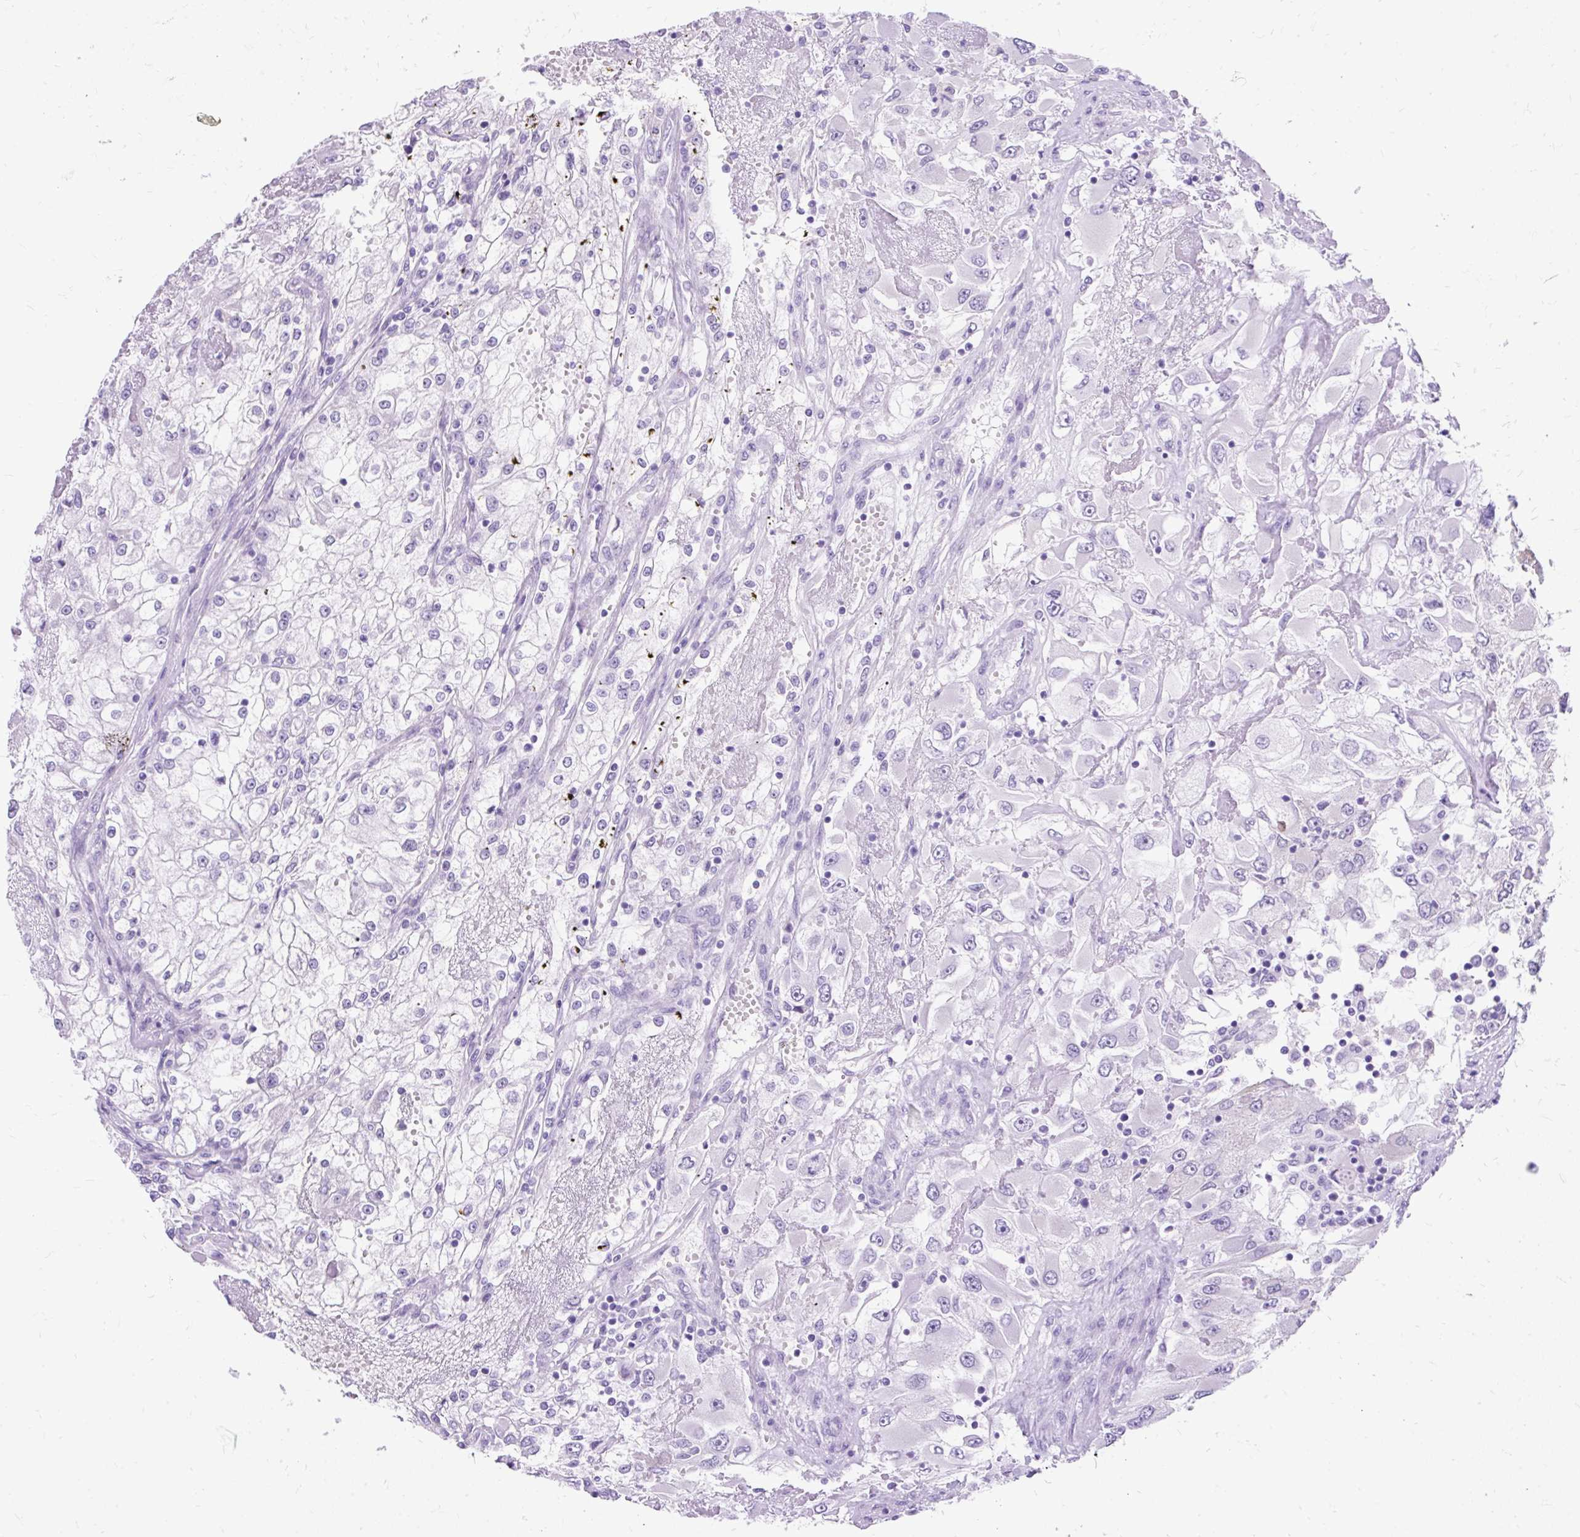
{"staining": {"intensity": "negative", "quantity": "none", "location": "none"}, "tissue": "renal cancer", "cell_type": "Tumor cells", "image_type": "cancer", "snomed": [{"axis": "morphology", "description": "Adenocarcinoma, NOS"}, {"axis": "topography", "description": "Kidney"}], "caption": "Tumor cells are negative for brown protein staining in renal cancer.", "gene": "SCGB1A1", "patient": {"sex": "female", "age": 52}}